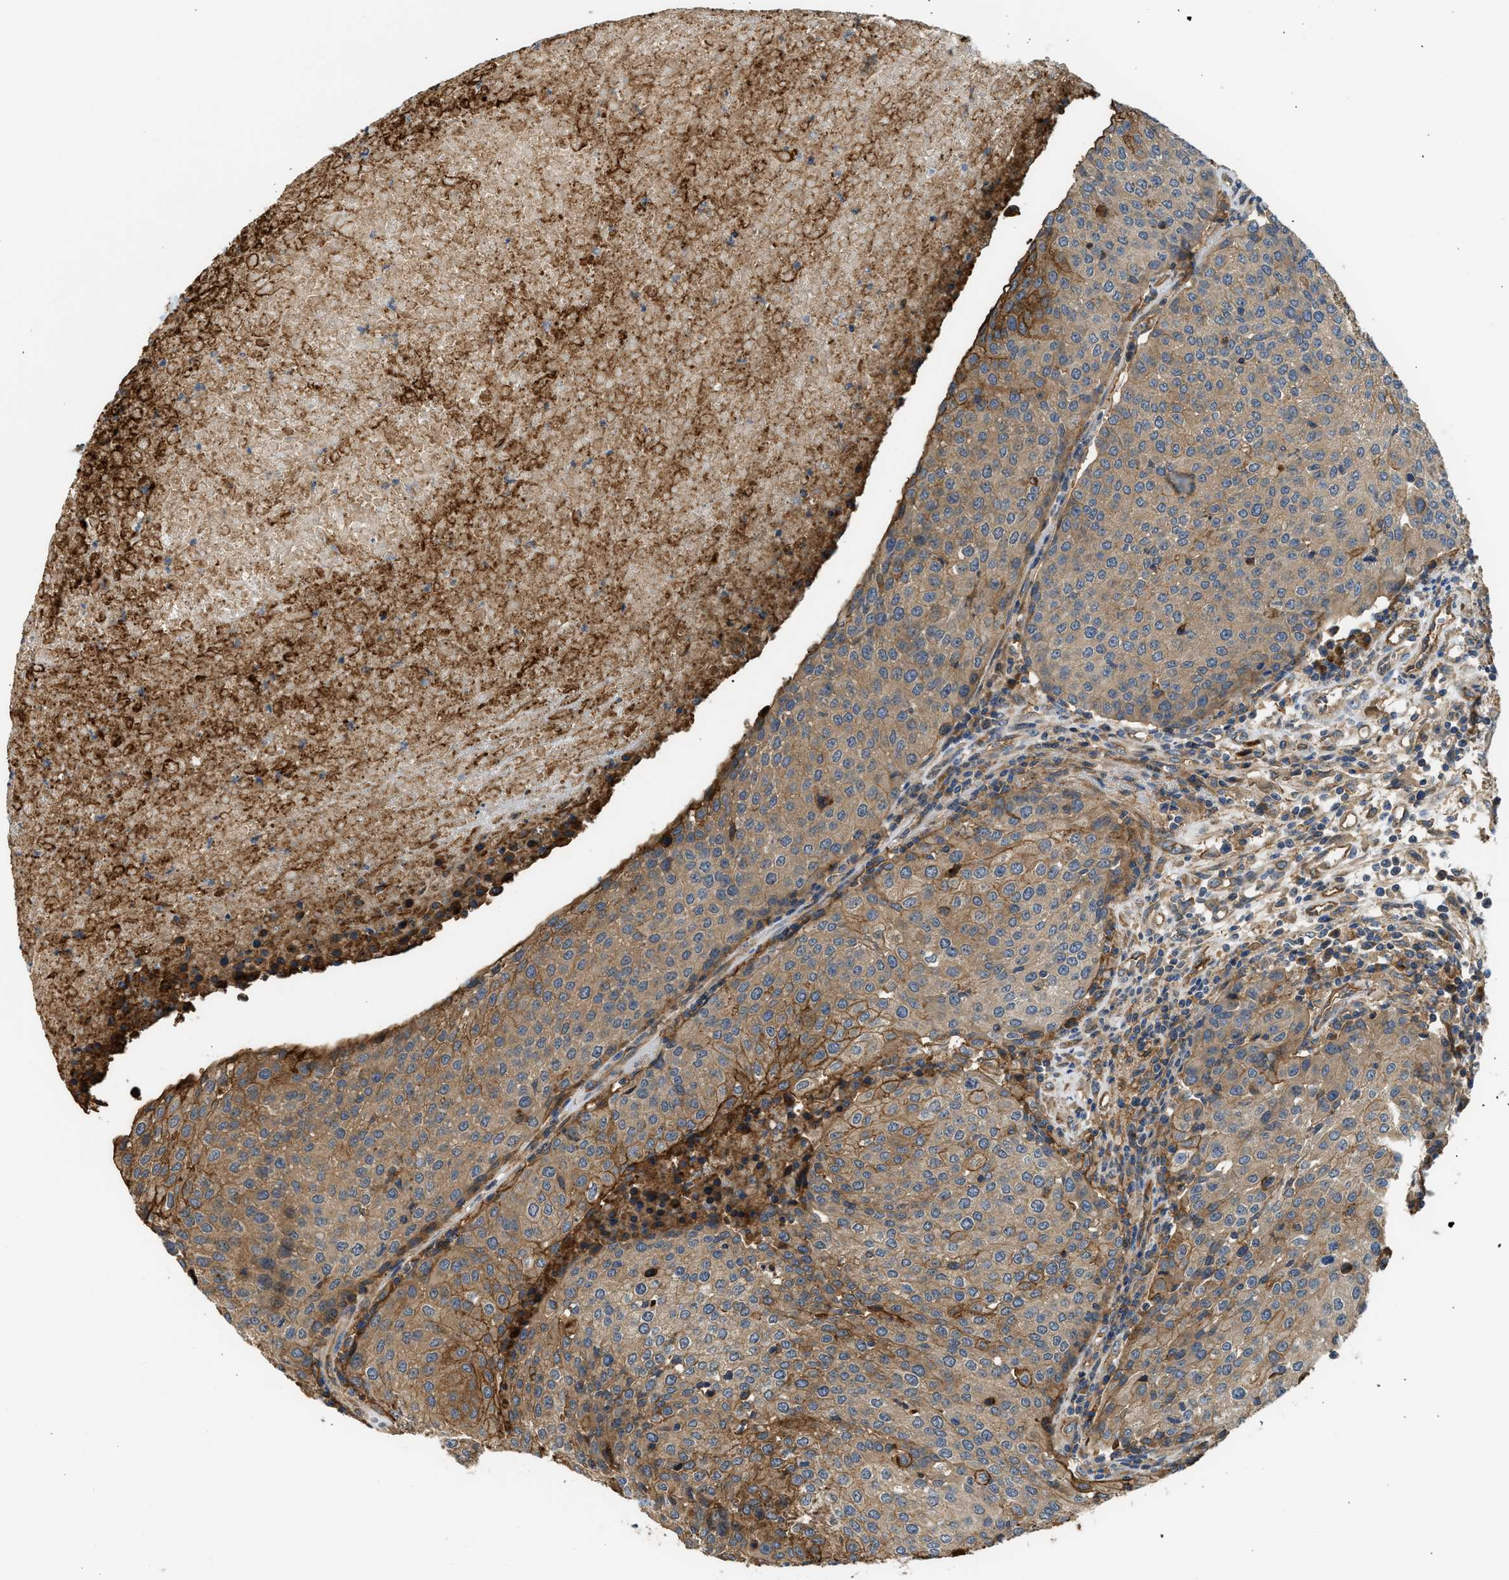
{"staining": {"intensity": "strong", "quantity": ">75%", "location": "cytoplasmic/membranous"}, "tissue": "urothelial cancer", "cell_type": "Tumor cells", "image_type": "cancer", "snomed": [{"axis": "morphology", "description": "Urothelial carcinoma, High grade"}, {"axis": "topography", "description": "Urinary bladder"}], "caption": "Strong cytoplasmic/membranous staining for a protein is present in about >75% of tumor cells of high-grade urothelial carcinoma using IHC.", "gene": "DDHD2", "patient": {"sex": "female", "age": 85}}